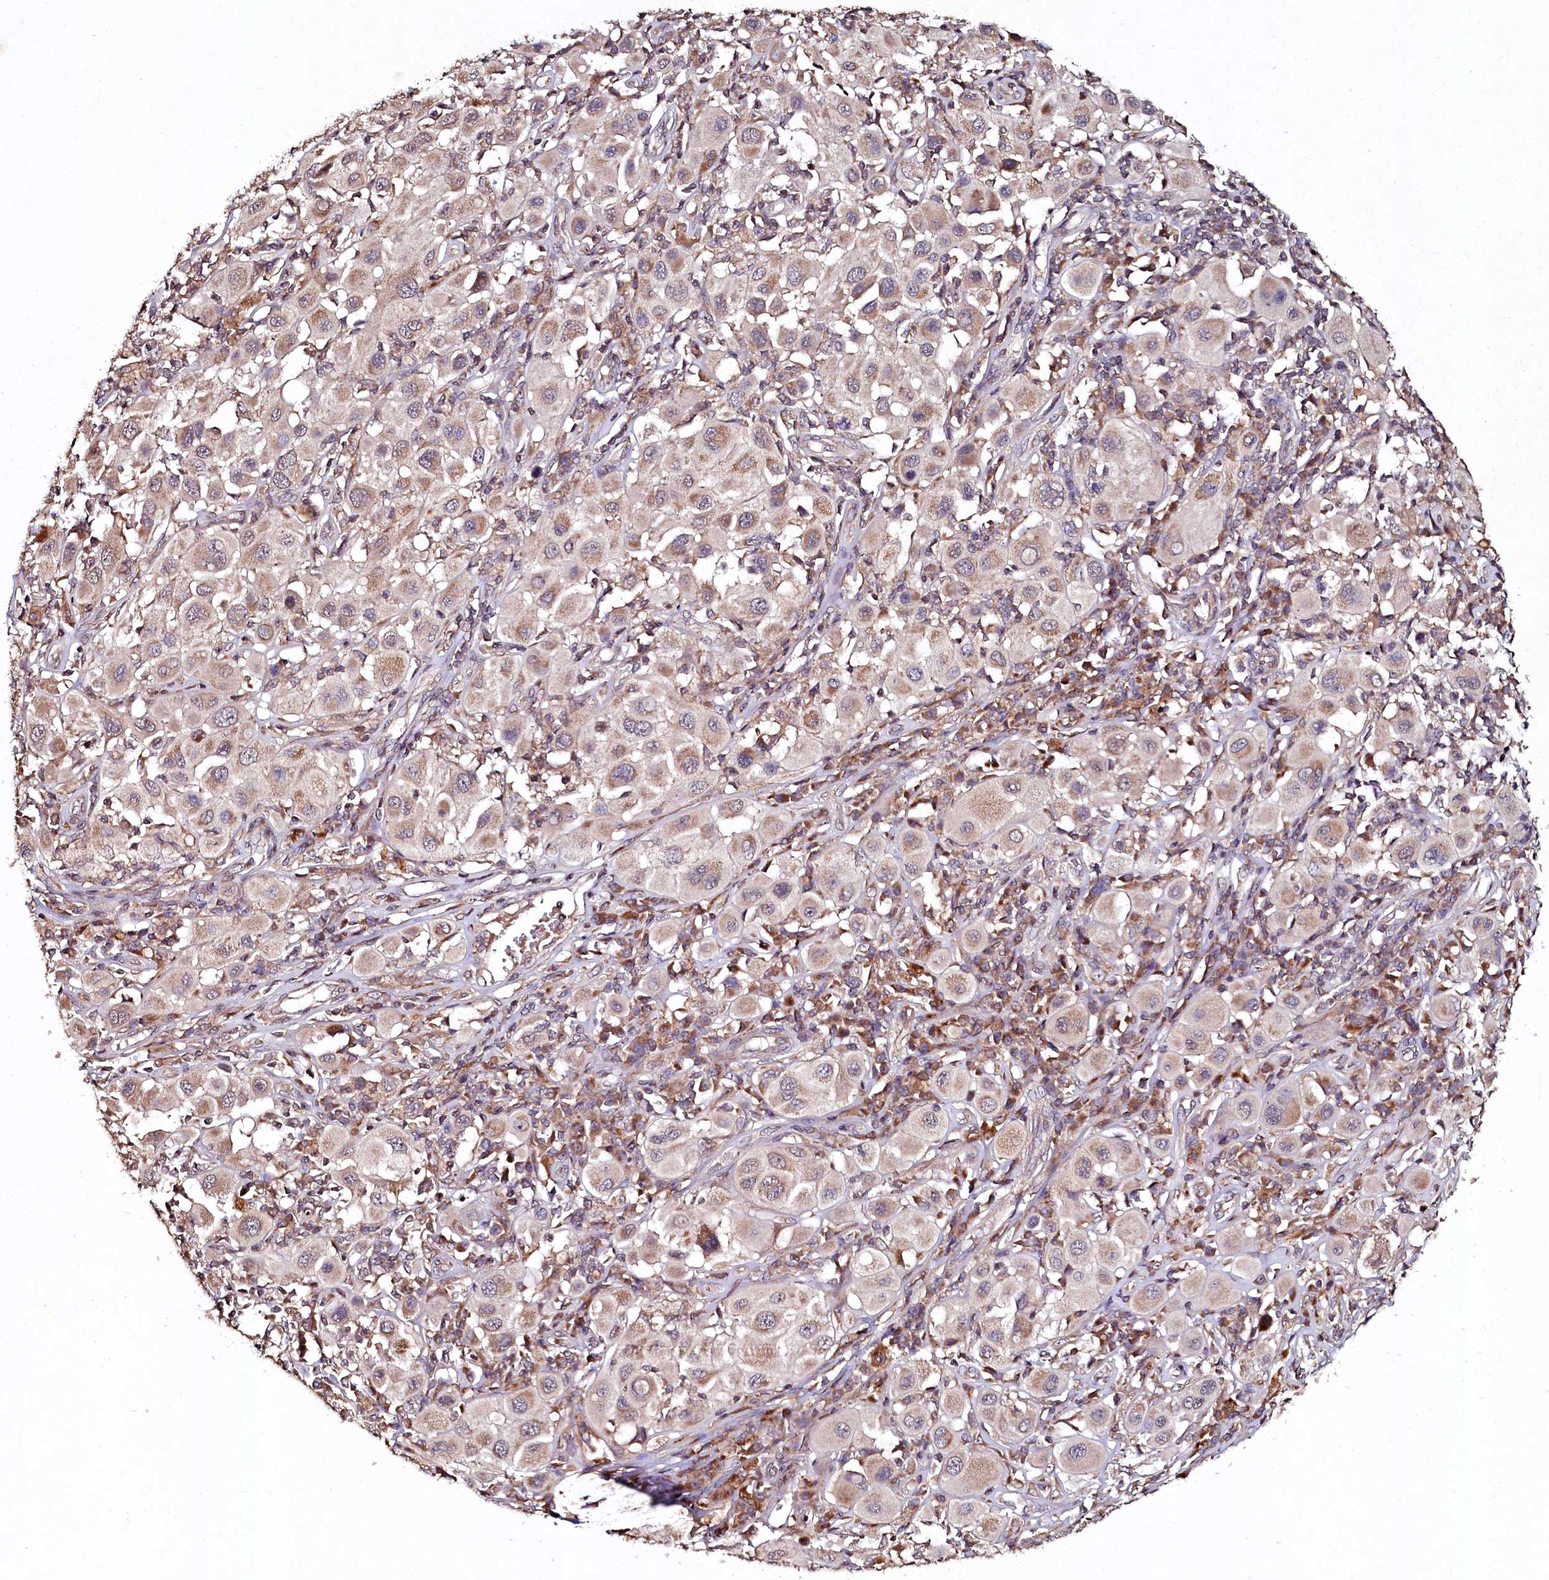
{"staining": {"intensity": "weak", "quantity": ">75%", "location": "cytoplasmic/membranous"}, "tissue": "melanoma", "cell_type": "Tumor cells", "image_type": "cancer", "snomed": [{"axis": "morphology", "description": "Malignant melanoma, Metastatic site"}, {"axis": "topography", "description": "Skin"}], "caption": "A low amount of weak cytoplasmic/membranous expression is identified in about >75% of tumor cells in malignant melanoma (metastatic site) tissue. (IHC, brightfield microscopy, high magnification).", "gene": "SEC24C", "patient": {"sex": "male", "age": 41}}